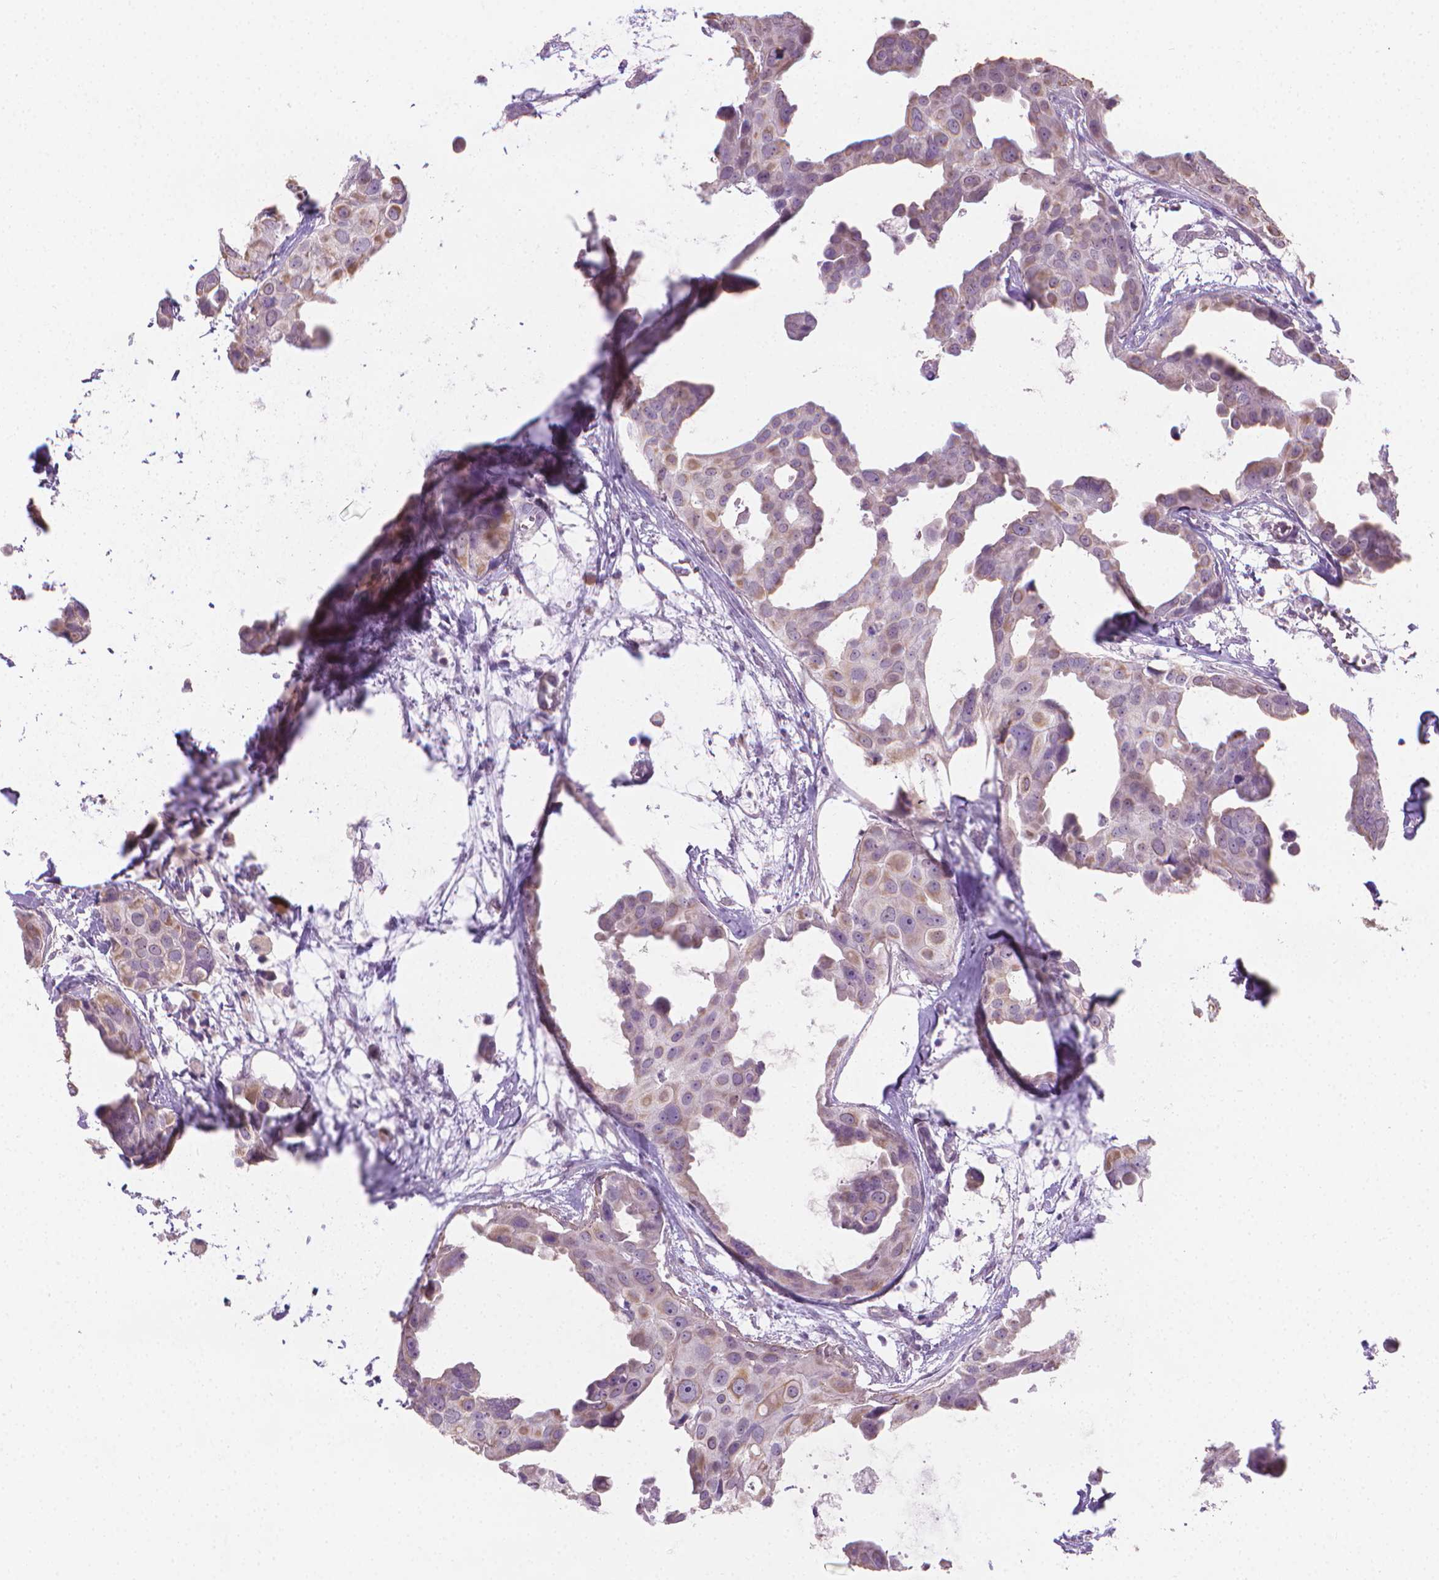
{"staining": {"intensity": "weak", "quantity": "25%-75%", "location": "cytoplasmic/membranous"}, "tissue": "breast cancer", "cell_type": "Tumor cells", "image_type": "cancer", "snomed": [{"axis": "morphology", "description": "Duct carcinoma"}, {"axis": "topography", "description": "Breast"}], "caption": "IHC image of neoplastic tissue: human breast cancer stained using immunohistochemistry shows low levels of weak protein expression localized specifically in the cytoplasmic/membranous of tumor cells, appearing as a cytoplasmic/membranous brown color.", "gene": "GSDMA", "patient": {"sex": "female", "age": 38}}